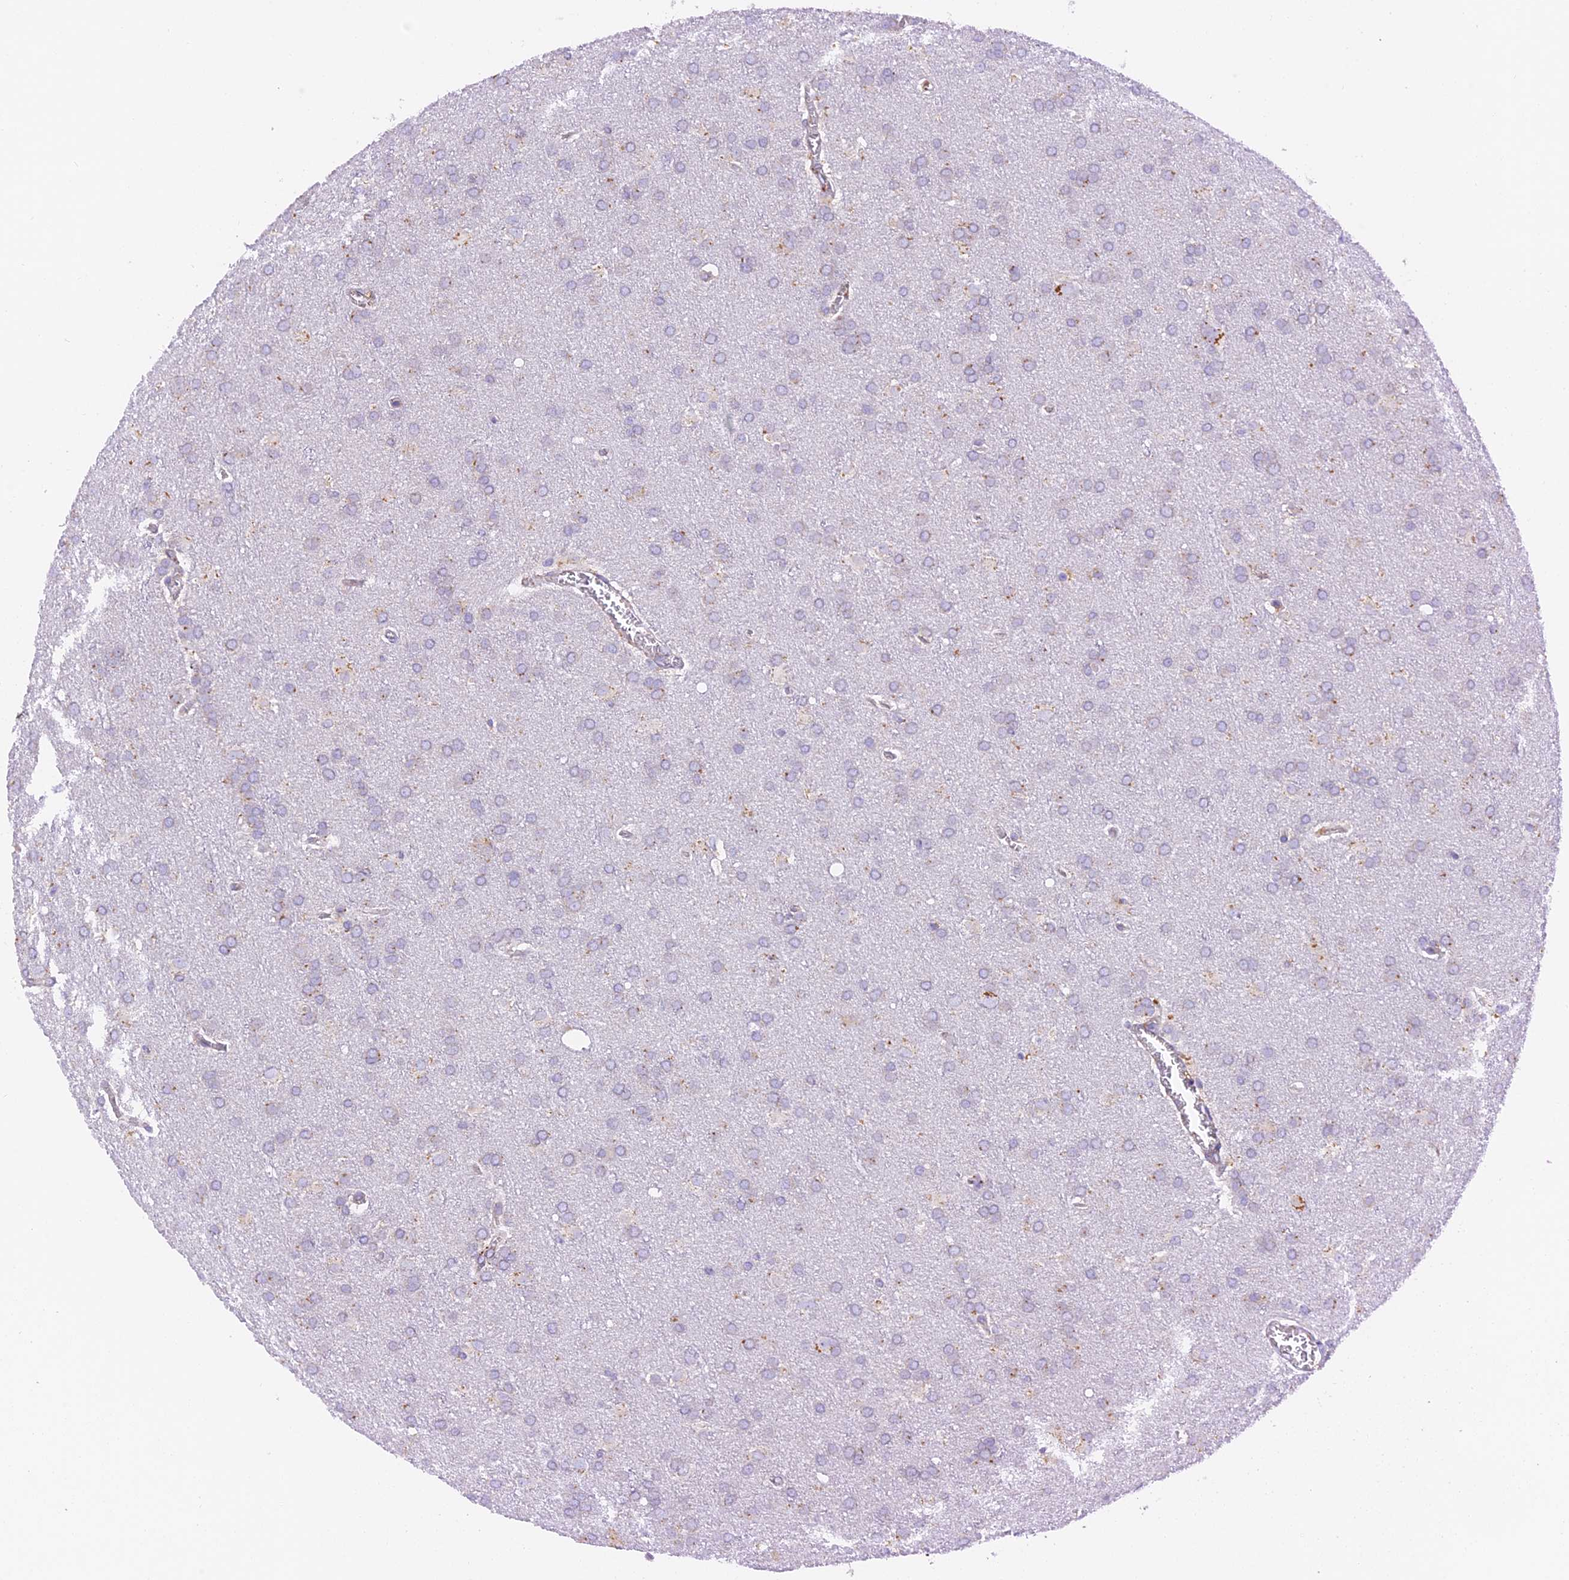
{"staining": {"intensity": "weak", "quantity": "<25%", "location": "cytoplasmic/membranous"}, "tissue": "glioma", "cell_type": "Tumor cells", "image_type": "cancer", "snomed": [{"axis": "morphology", "description": "Glioma, malignant, Low grade"}, {"axis": "topography", "description": "Brain"}], "caption": "Immunohistochemistry image of neoplastic tissue: glioma stained with DAB exhibits no significant protein positivity in tumor cells.", "gene": "VKORC1", "patient": {"sex": "female", "age": 32}}